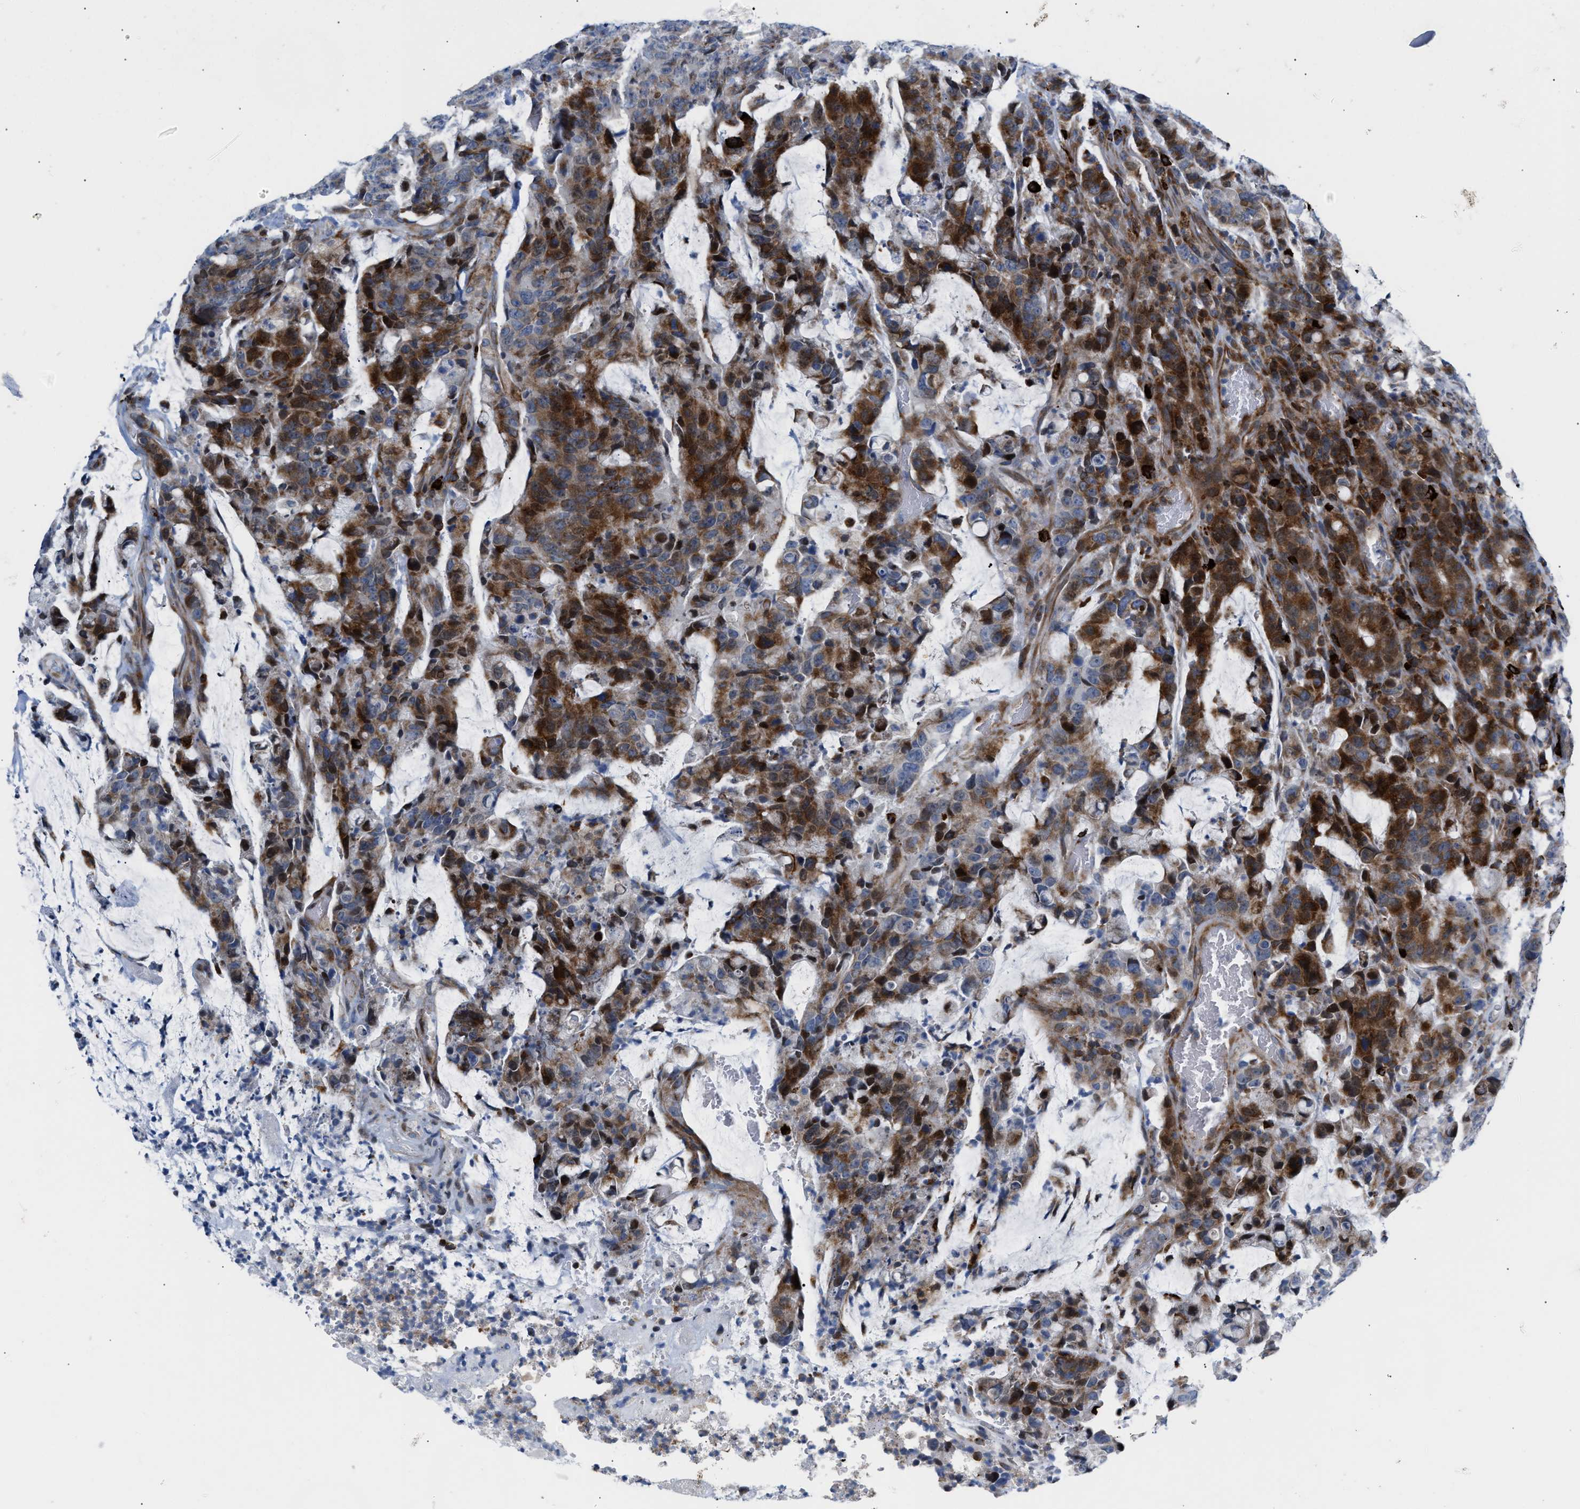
{"staining": {"intensity": "strong", "quantity": ">75%", "location": "cytoplasmic/membranous"}, "tissue": "colorectal cancer", "cell_type": "Tumor cells", "image_type": "cancer", "snomed": [{"axis": "morphology", "description": "Adenocarcinoma, NOS"}, {"axis": "topography", "description": "Colon"}], "caption": "Tumor cells exhibit high levels of strong cytoplasmic/membranous staining in approximately >75% of cells in human colorectal cancer. (Stains: DAB (3,3'-diaminobenzidine) in brown, nuclei in blue, Microscopy: brightfield microscopy at high magnification).", "gene": "ATP9A", "patient": {"sex": "female", "age": 86}}